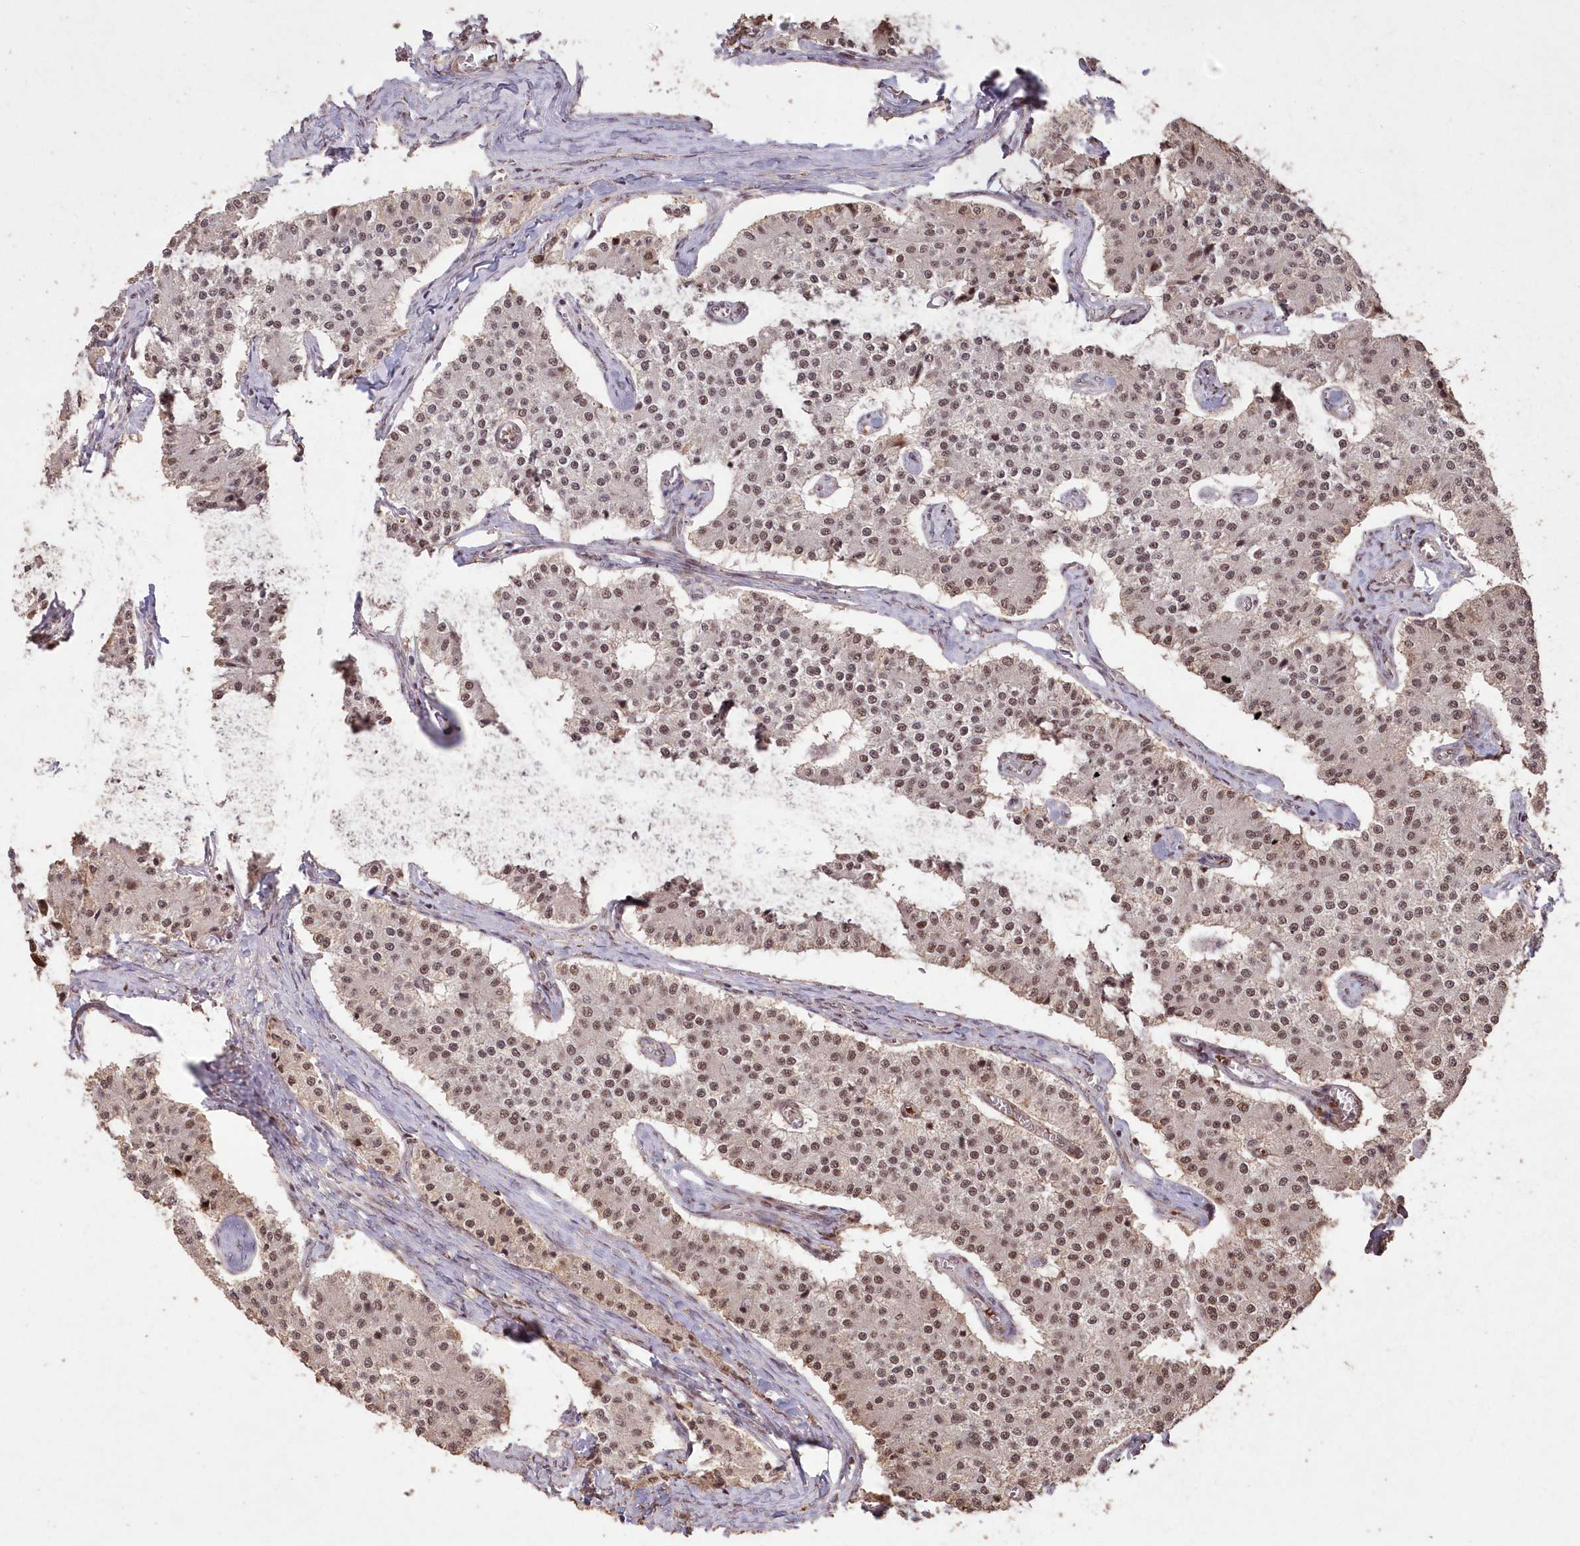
{"staining": {"intensity": "moderate", "quantity": ">75%", "location": "nuclear"}, "tissue": "carcinoid", "cell_type": "Tumor cells", "image_type": "cancer", "snomed": [{"axis": "morphology", "description": "Carcinoid, malignant, NOS"}, {"axis": "topography", "description": "Colon"}], "caption": "Tumor cells show medium levels of moderate nuclear staining in approximately >75% of cells in carcinoid. (Brightfield microscopy of DAB IHC at high magnification).", "gene": "PDS5A", "patient": {"sex": "female", "age": 52}}